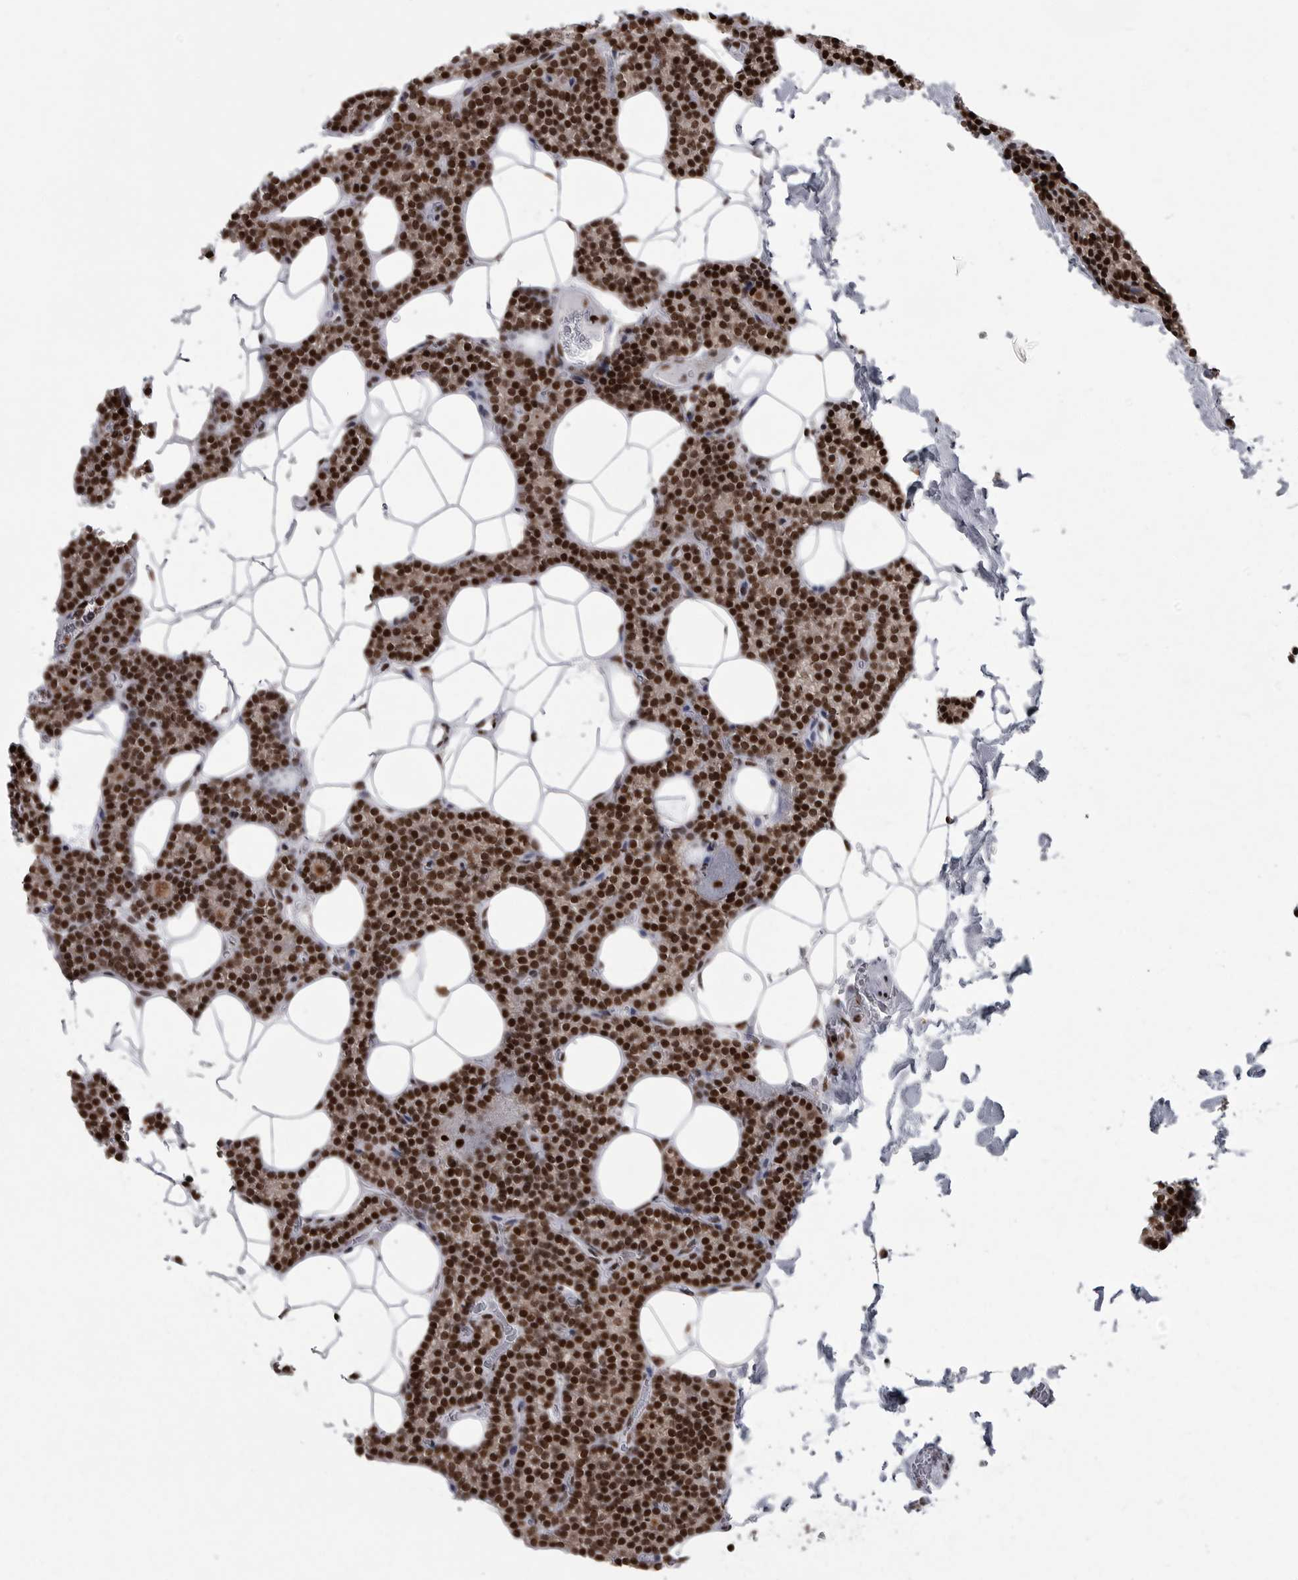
{"staining": {"intensity": "strong", "quantity": "25%-75%", "location": "nuclear"}, "tissue": "parathyroid gland", "cell_type": "Glandular cells", "image_type": "normal", "snomed": [{"axis": "morphology", "description": "Normal tissue, NOS"}, {"axis": "topography", "description": "Parathyroid gland"}], "caption": "This is an image of immunohistochemistry (IHC) staining of unremarkable parathyroid gland, which shows strong expression in the nuclear of glandular cells.", "gene": "YAF2", "patient": {"sex": "male", "age": 42}}